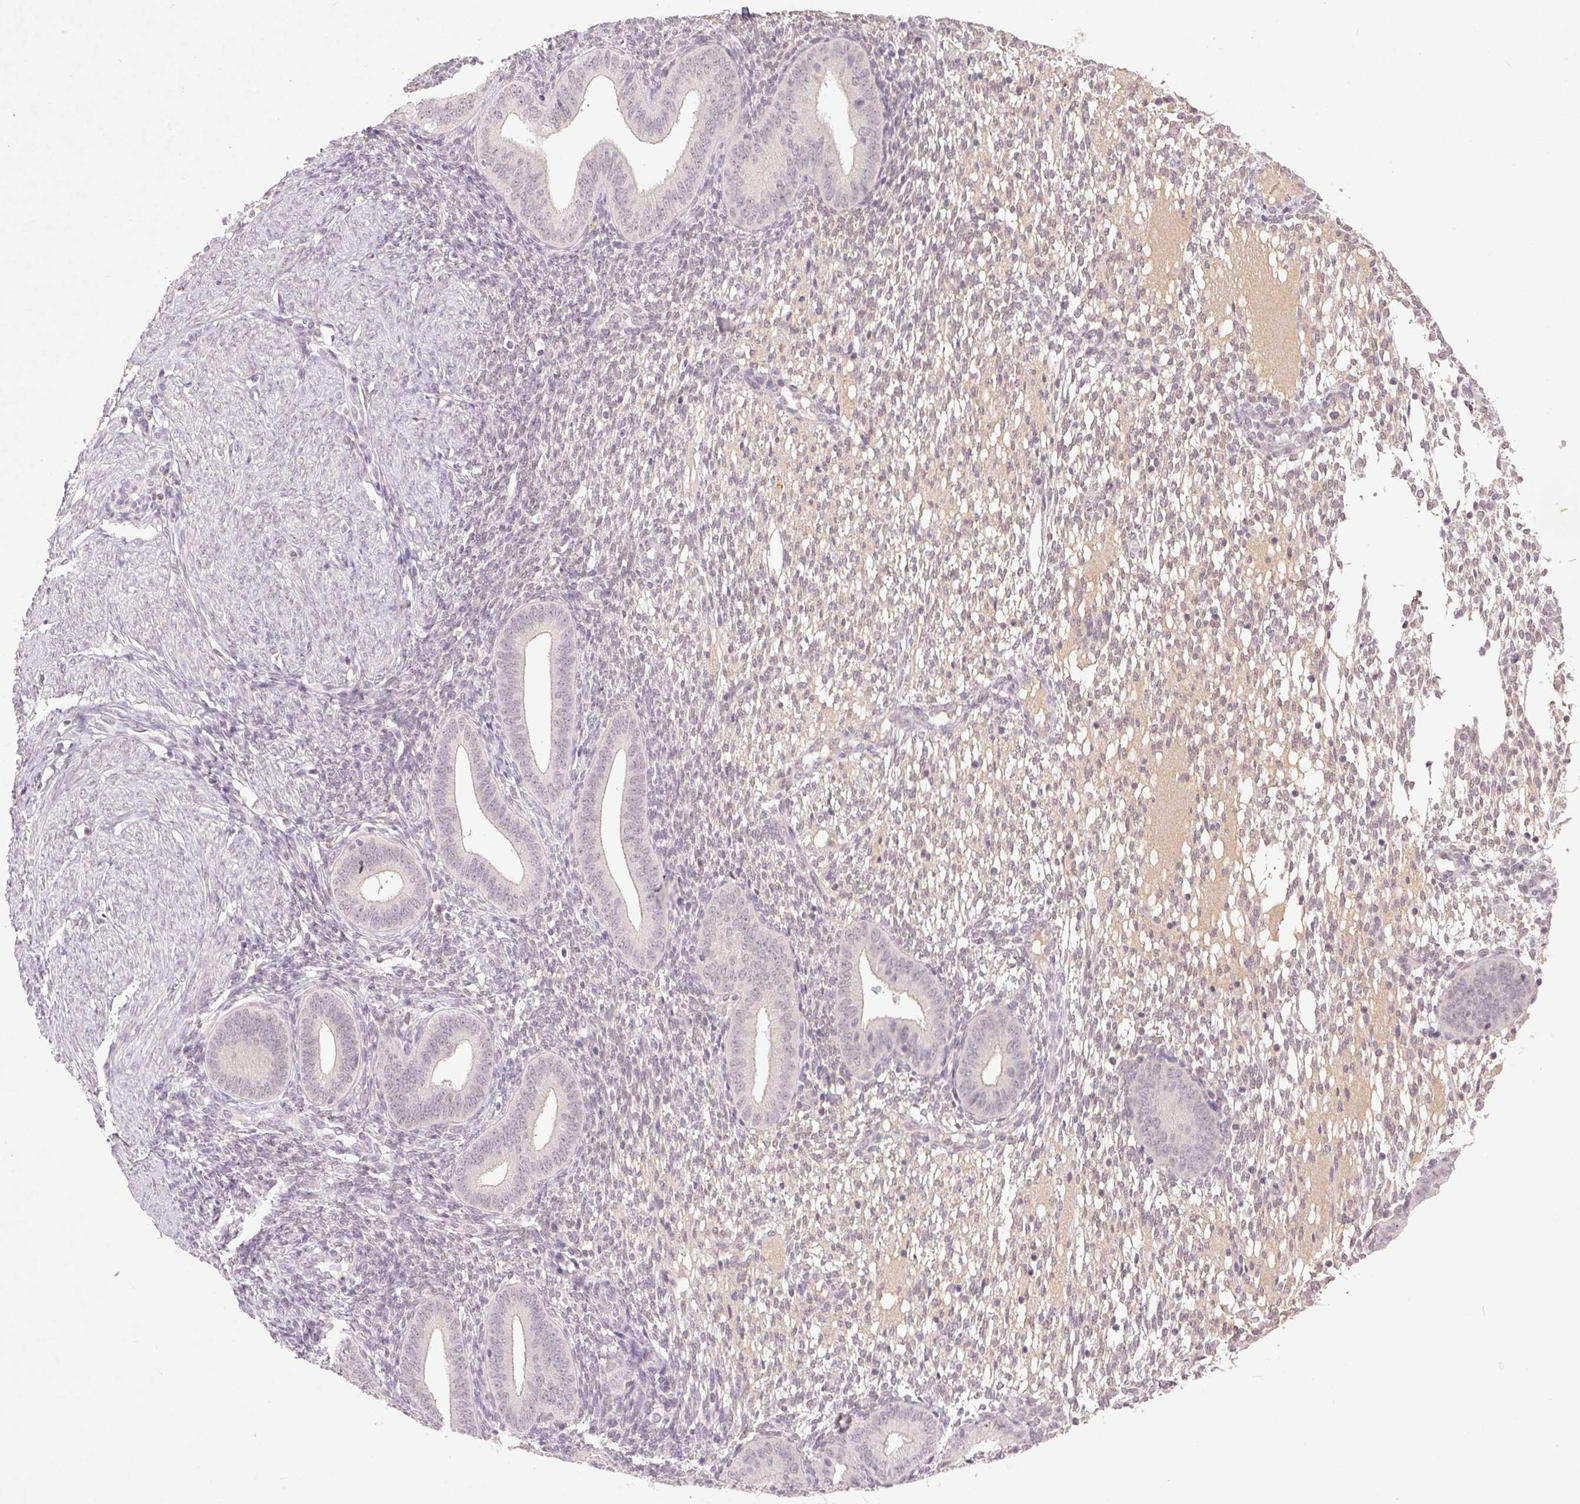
{"staining": {"intensity": "negative", "quantity": "none", "location": "none"}, "tissue": "endometrium", "cell_type": "Cells in endometrial stroma", "image_type": "normal", "snomed": [{"axis": "morphology", "description": "Normal tissue, NOS"}, {"axis": "topography", "description": "Endometrium"}], "caption": "A photomicrograph of endometrium stained for a protein displays no brown staining in cells in endometrial stroma. (Stains: DAB immunohistochemistry with hematoxylin counter stain, Microscopy: brightfield microscopy at high magnification).", "gene": "FAM168B", "patient": {"sex": "female", "age": 40}}